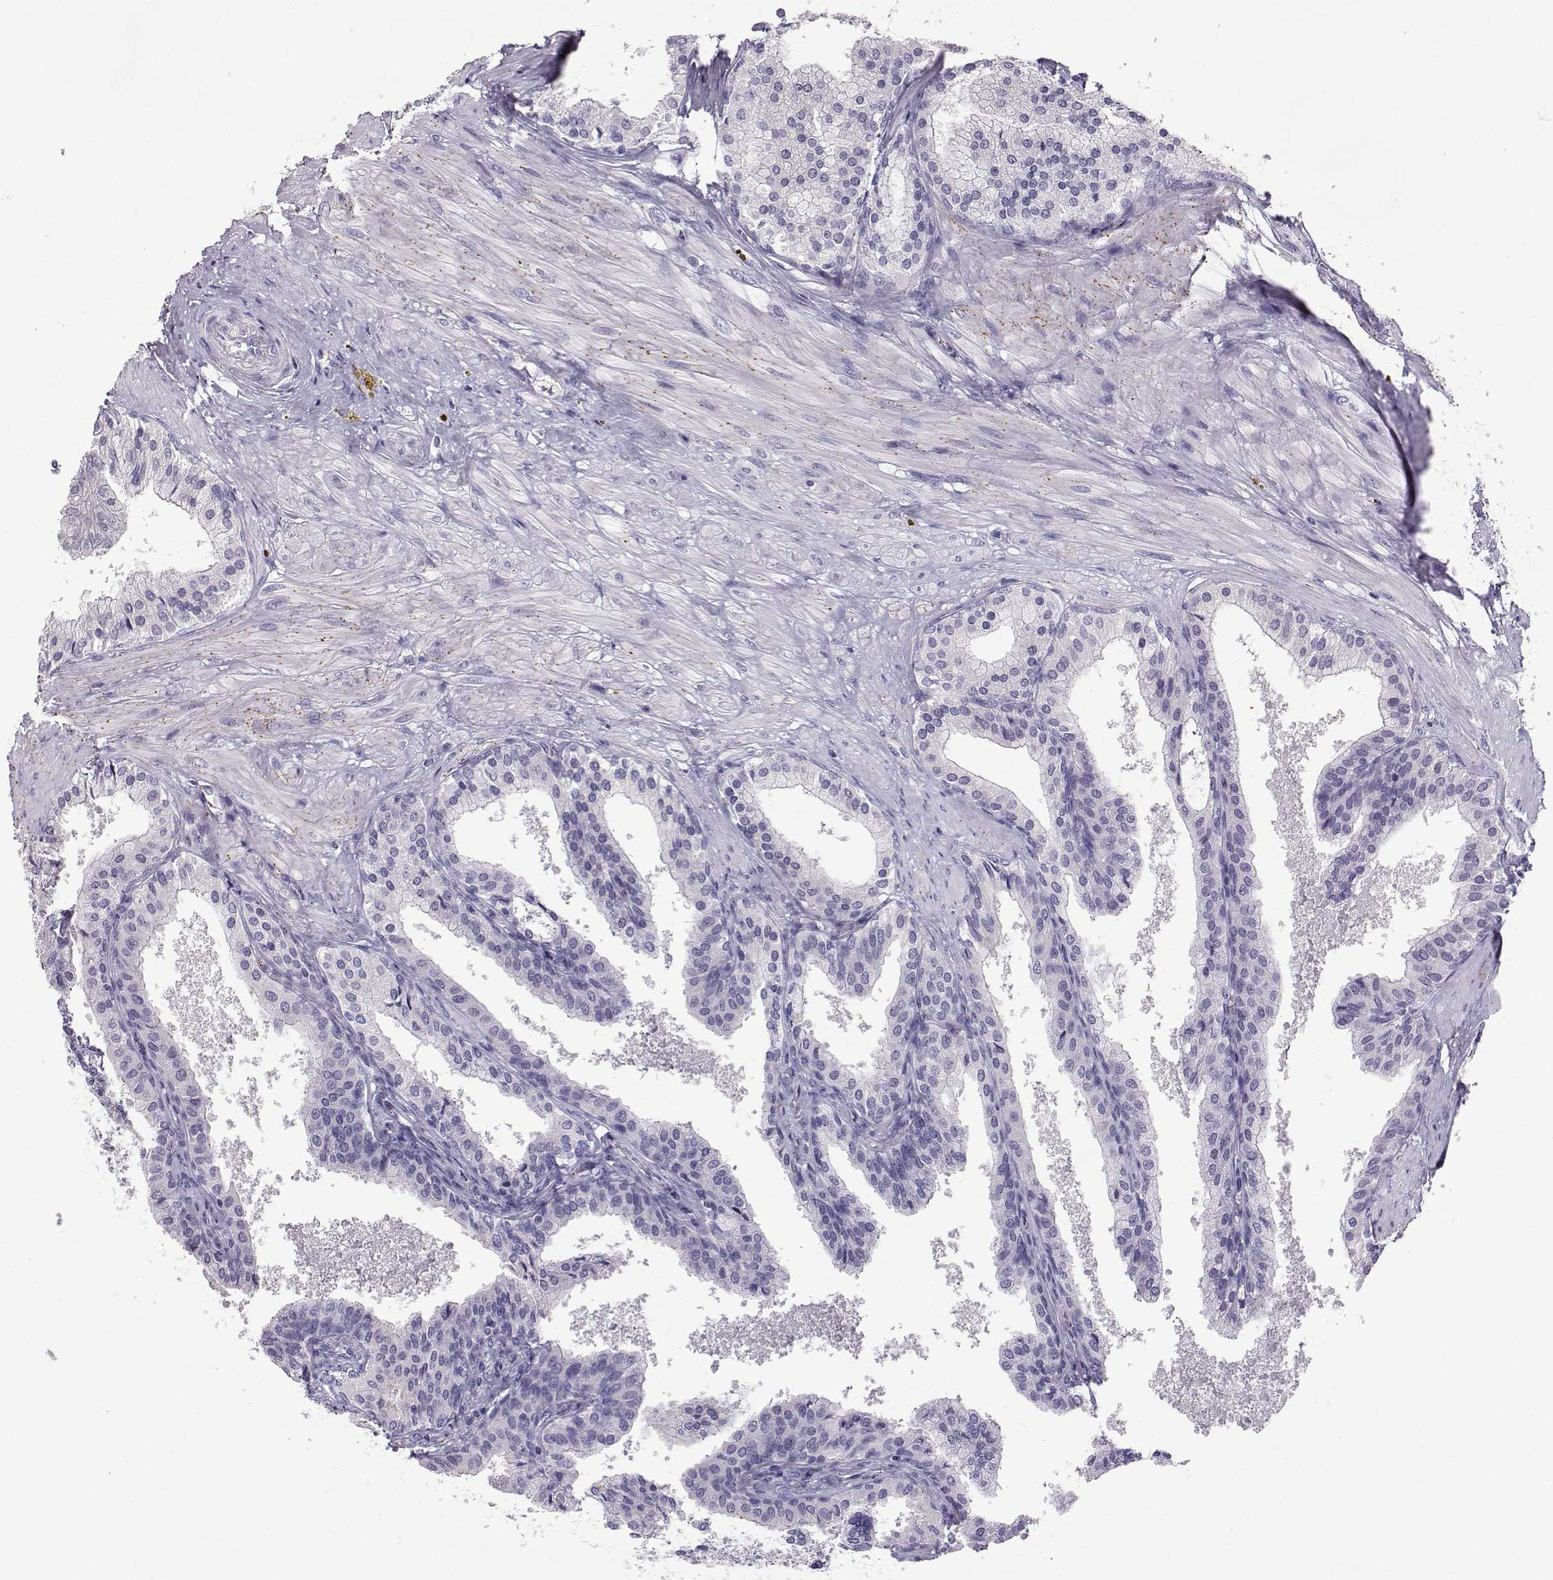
{"staining": {"intensity": "negative", "quantity": "none", "location": "none"}, "tissue": "prostate cancer", "cell_type": "Tumor cells", "image_type": "cancer", "snomed": [{"axis": "morphology", "description": "Adenocarcinoma, Low grade"}, {"axis": "topography", "description": "Prostate"}], "caption": "Prostate cancer was stained to show a protein in brown. There is no significant staining in tumor cells. (Brightfield microscopy of DAB (3,3'-diaminobenzidine) IHC at high magnification).", "gene": "ENDOU", "patient": {"sex": "male", "age": 56}}